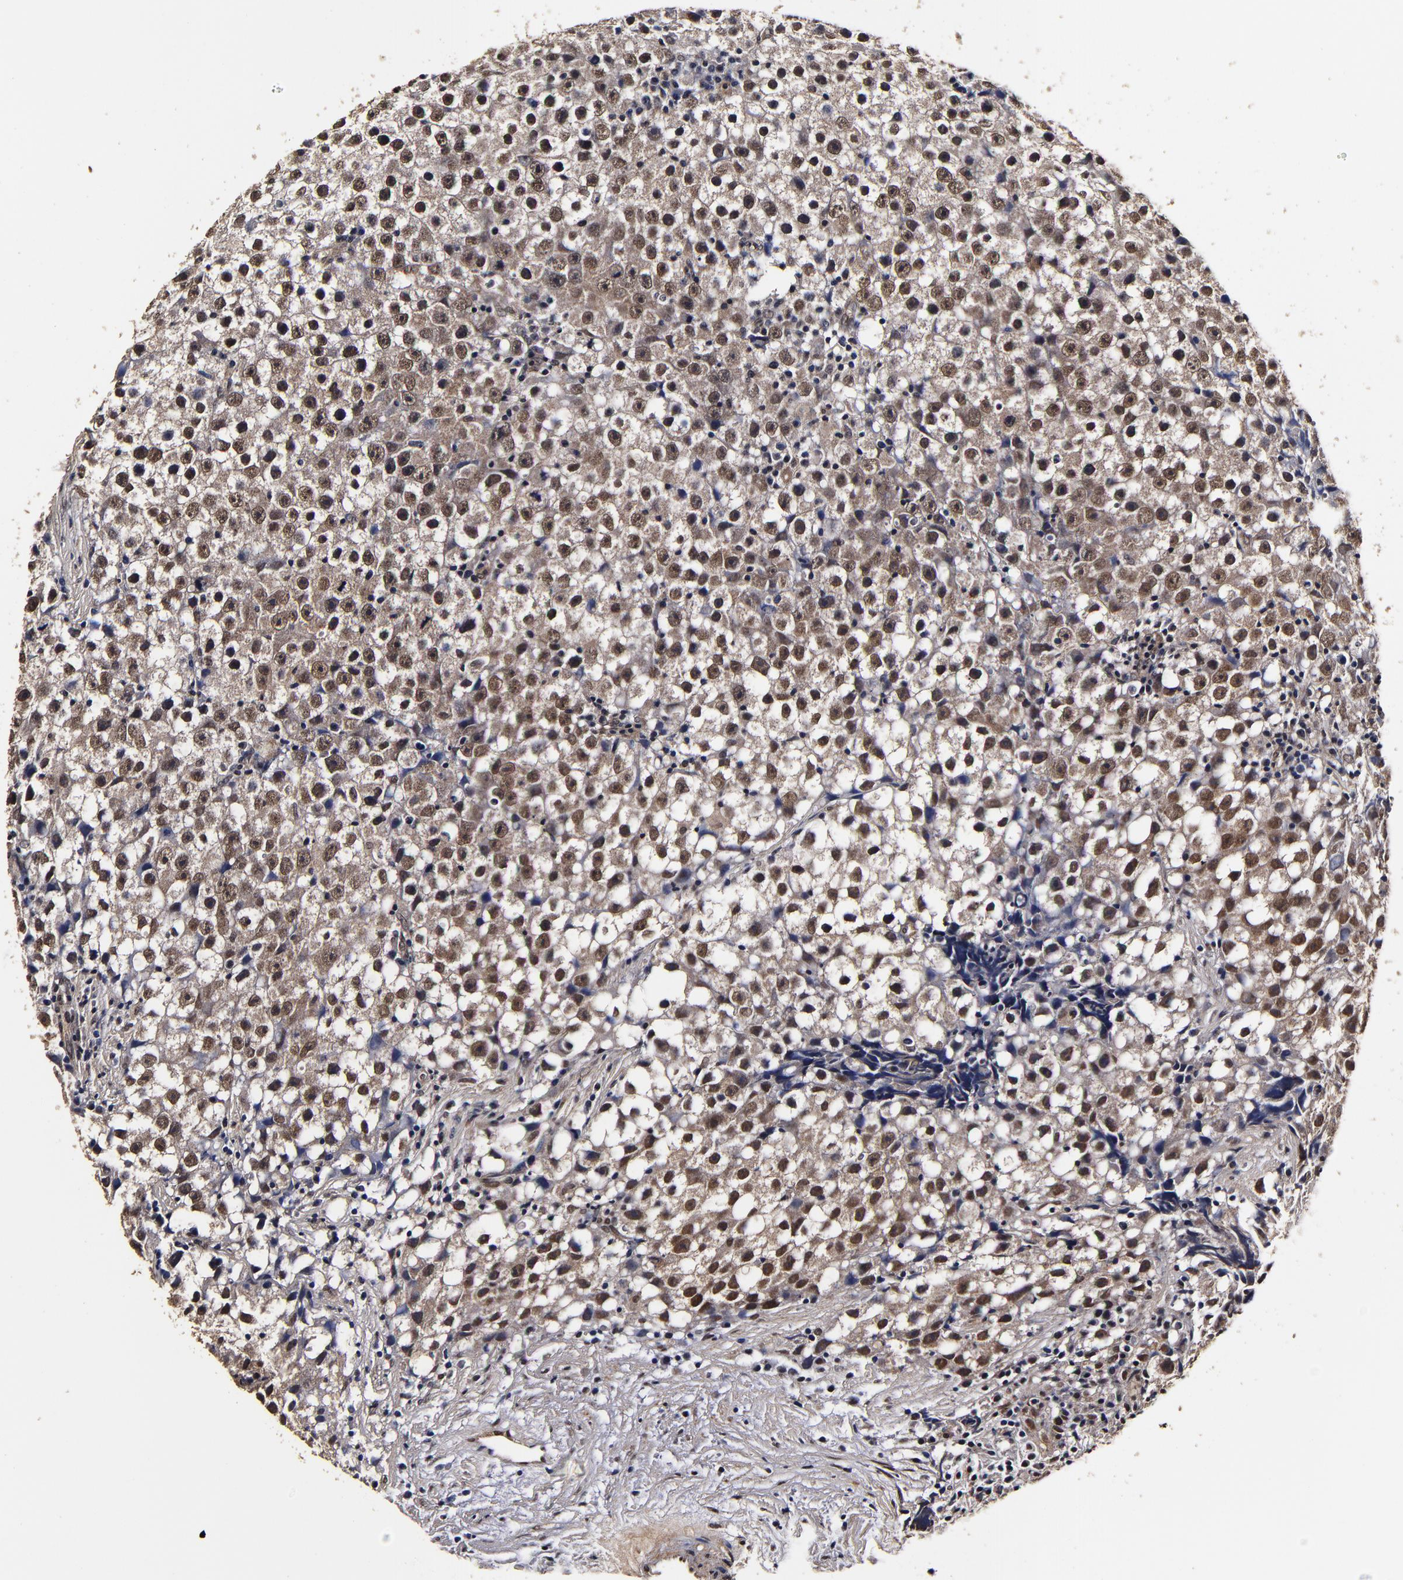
{"staining": {"intensity": "moderate", "quantity": ">75%", "location": "cytoplasmic/membranous,nuclear"}, "tissue": "testis cancer", "cell_type": "Tumor cells", "image_type": "cancer", "snomed": [{"axis": "morphology", "description": "Seminoma, NOS"}, {"axis": "topography", "description": "Testis"}], "caption": "Moderate cytoplasmic/membranous and nuclear expression is present in approximately >75% of tumor cells in seminoma (testis).", "gene": "MMP15", "patient": {"sex": "male", "age": 35}}